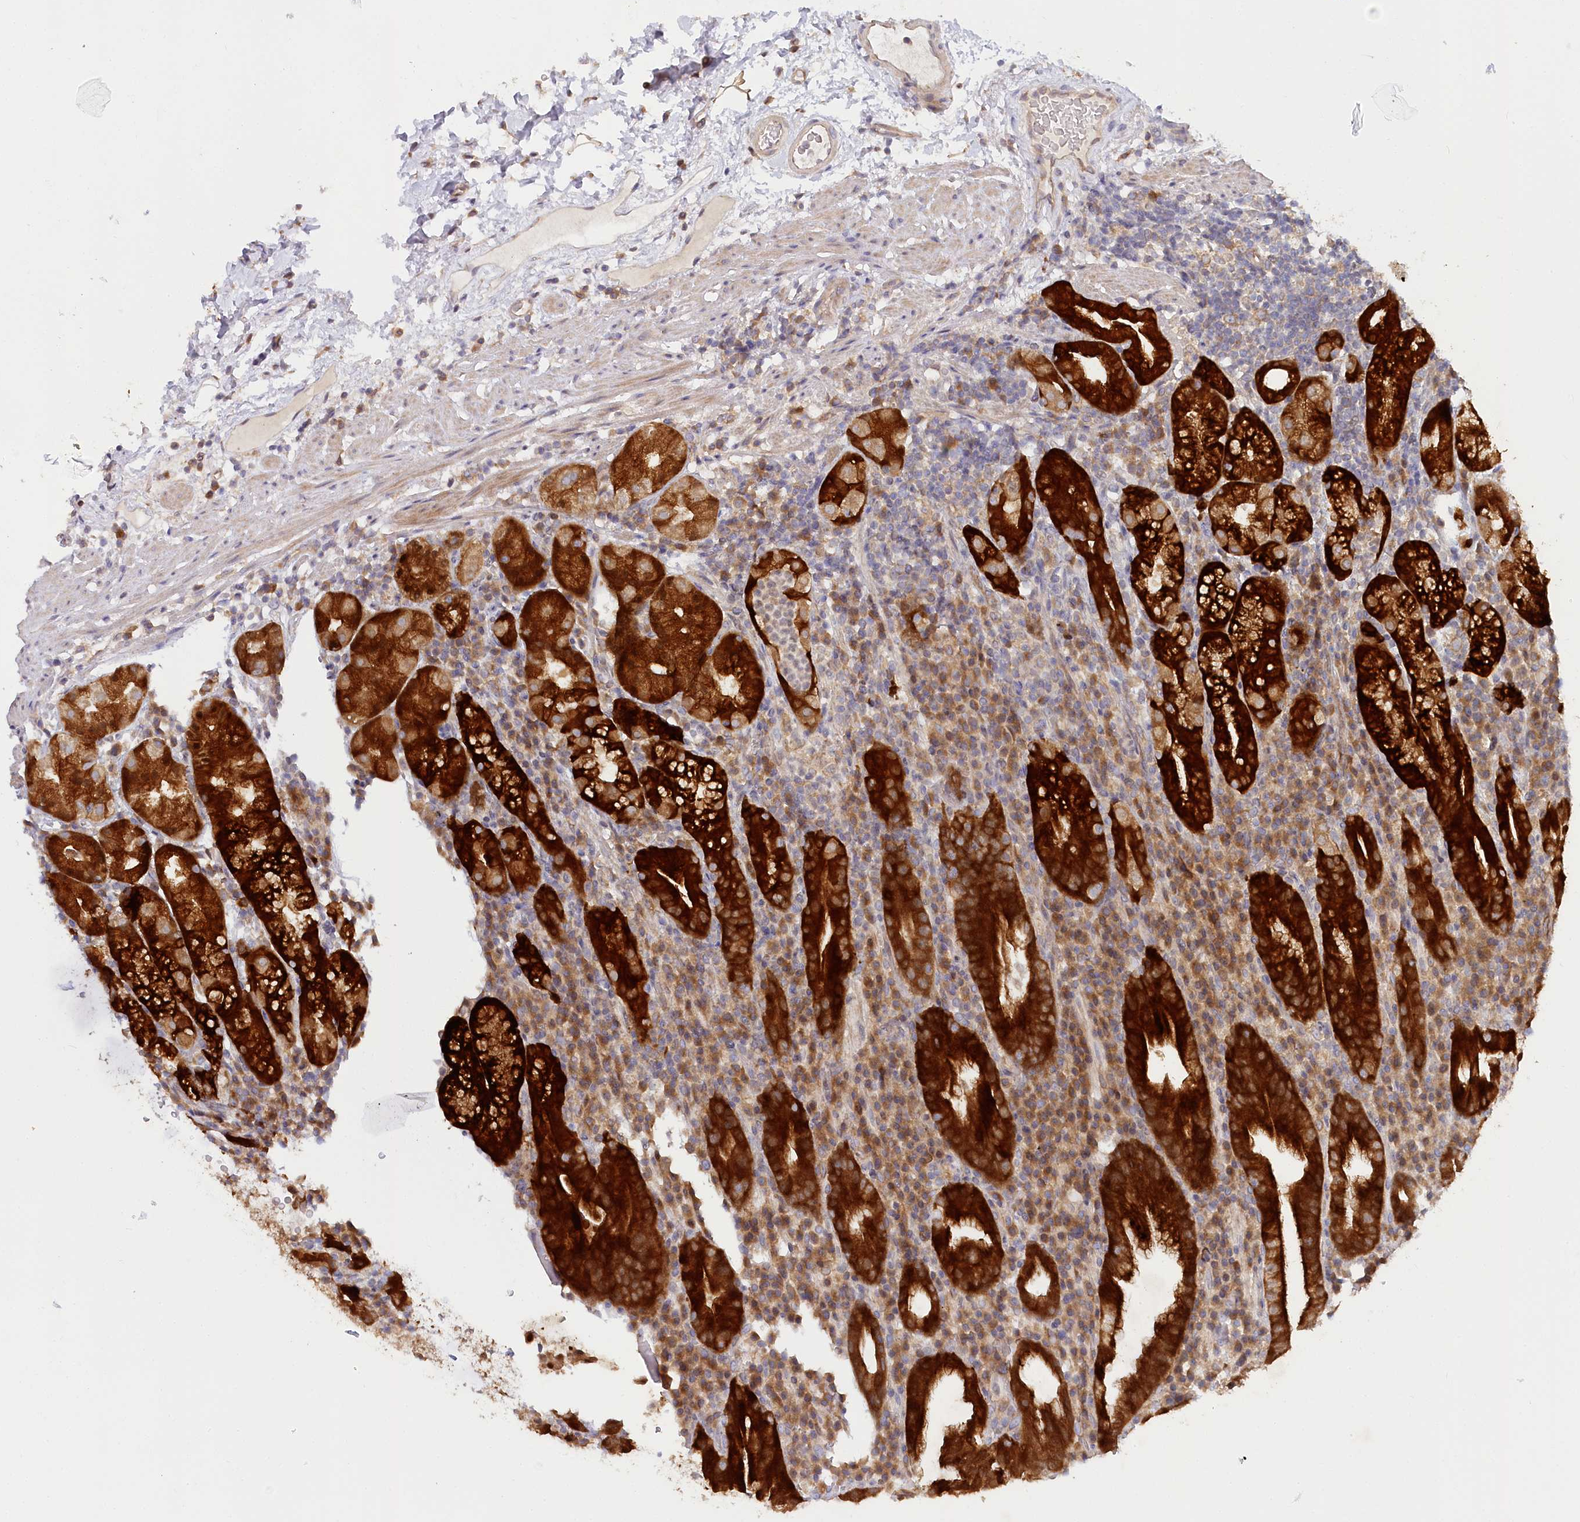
{"staining": {"intensity": "strong", "quantity": ">75%", "location": "cytoplasmic/membranous"}, "tissue": "stomach", "cell_type": "Glandular cells", "image_type": "normal", "snomed": [{"axis": "morphology", "description": "Normal tissue, NOS"}, {"axis": "morphology", "description": "Inflammation, NOS"}, {"axis": "topography", "description": "Stomach"}], "caption": "The micrograph exhibits a brown stain indicating the presence of a protein in the cytoplasmic/membranous of glandular cells in stomach. (DAB (3,3'-diaminobenzidine) = brown stain, brightfield microscopy at high magnification).", "gene": "PAIP2", "patient": {"sex": "male", "age": 79}}